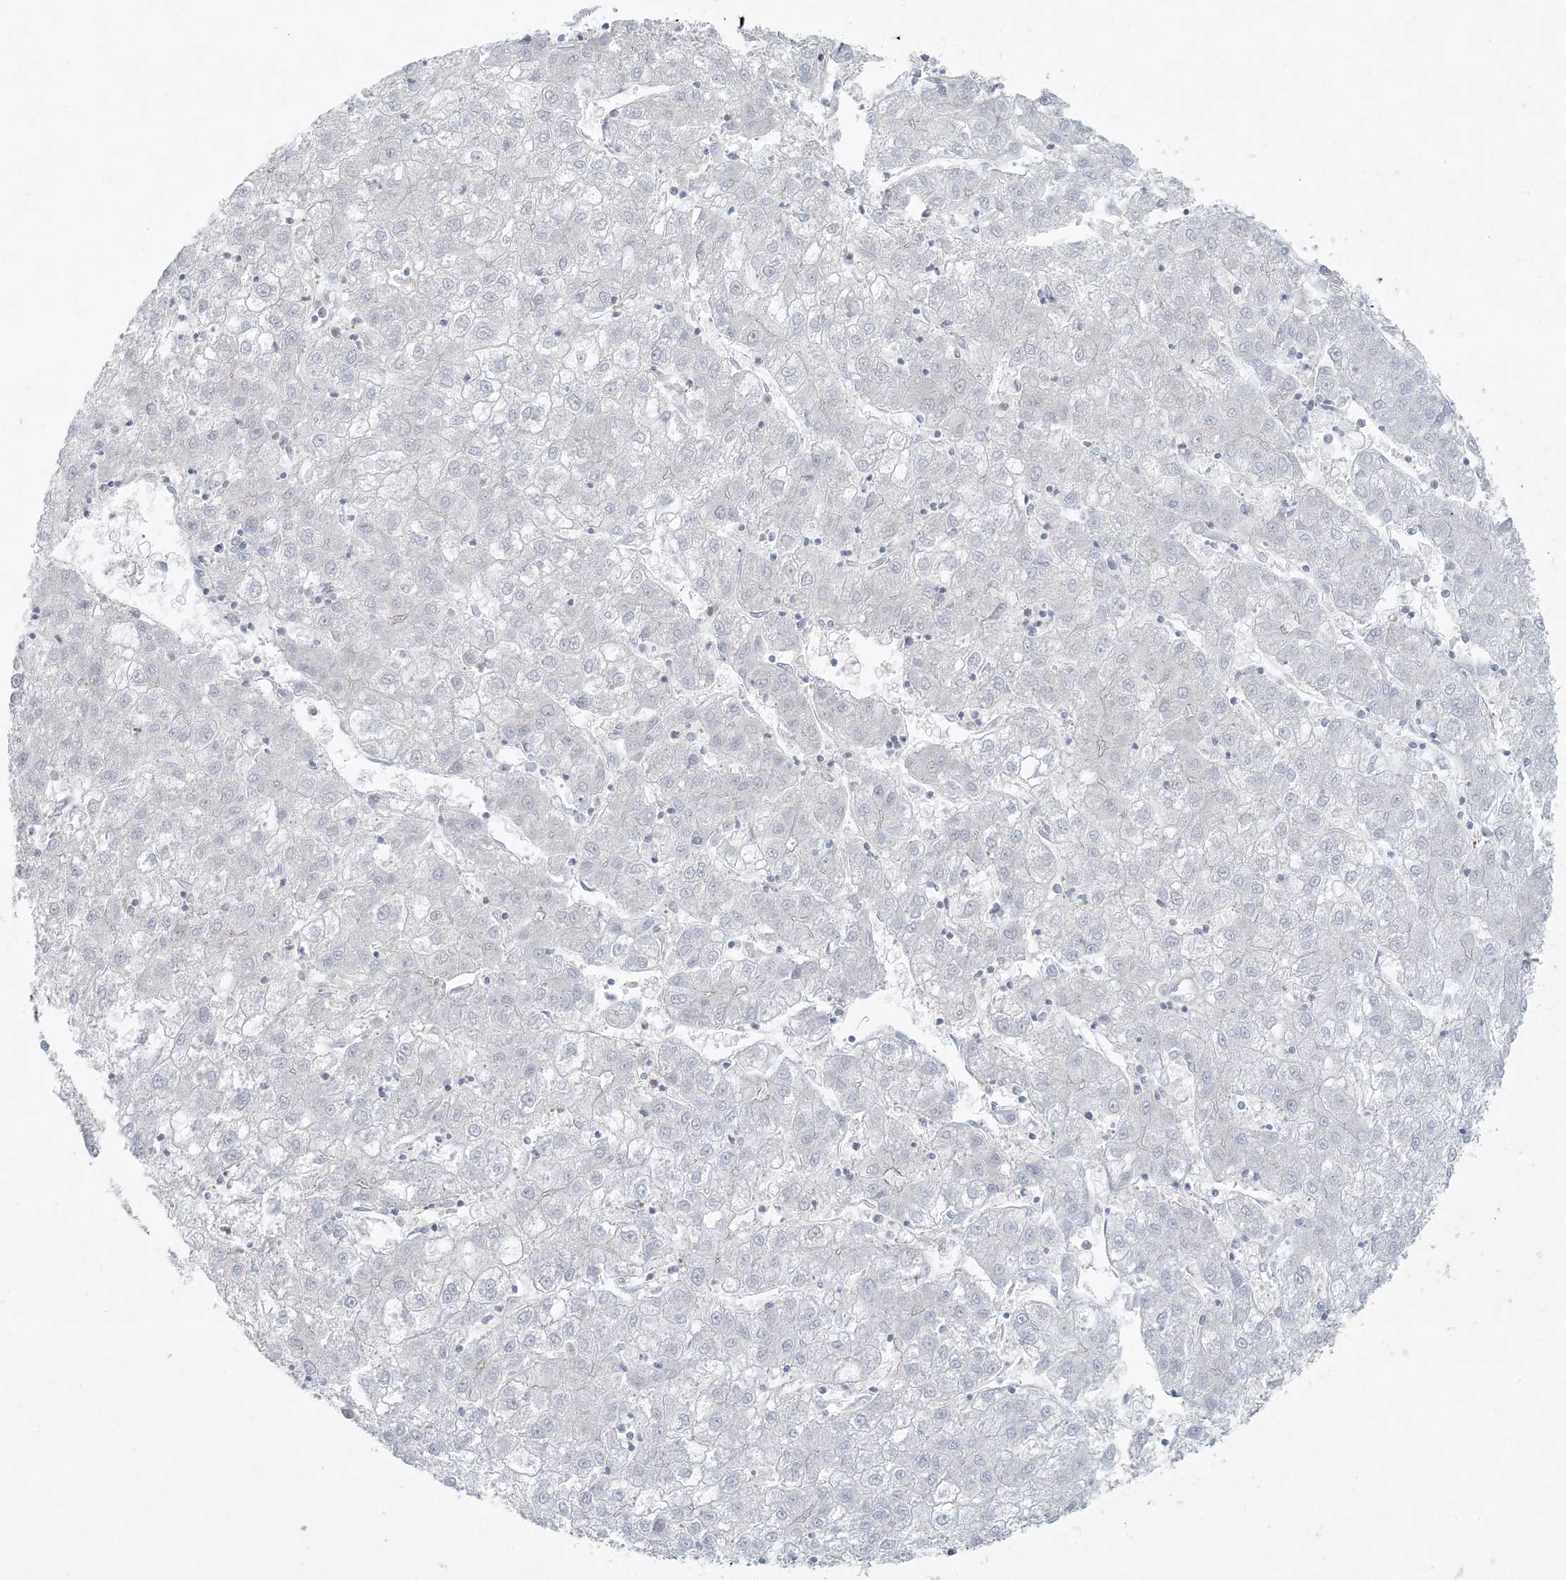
{"staining": {"intensity": "negative", "quantity": "none", "location": "none"}, "tissue": "liver cancer", "cell_type": "Tumor cells", "image_type": "cancer", "snomed": [{"axis": "morphology", "description": "Carcinoma, Hepatocellular, NOS"}, {"axis": "topography", "description": "Liver"}], "caption": "Liver cancer was stained to show a protein in brown. There is no significant staining in tumor cells.", "gene": "PIK3R4", "patient": {"sex": "male", "age": 72}}